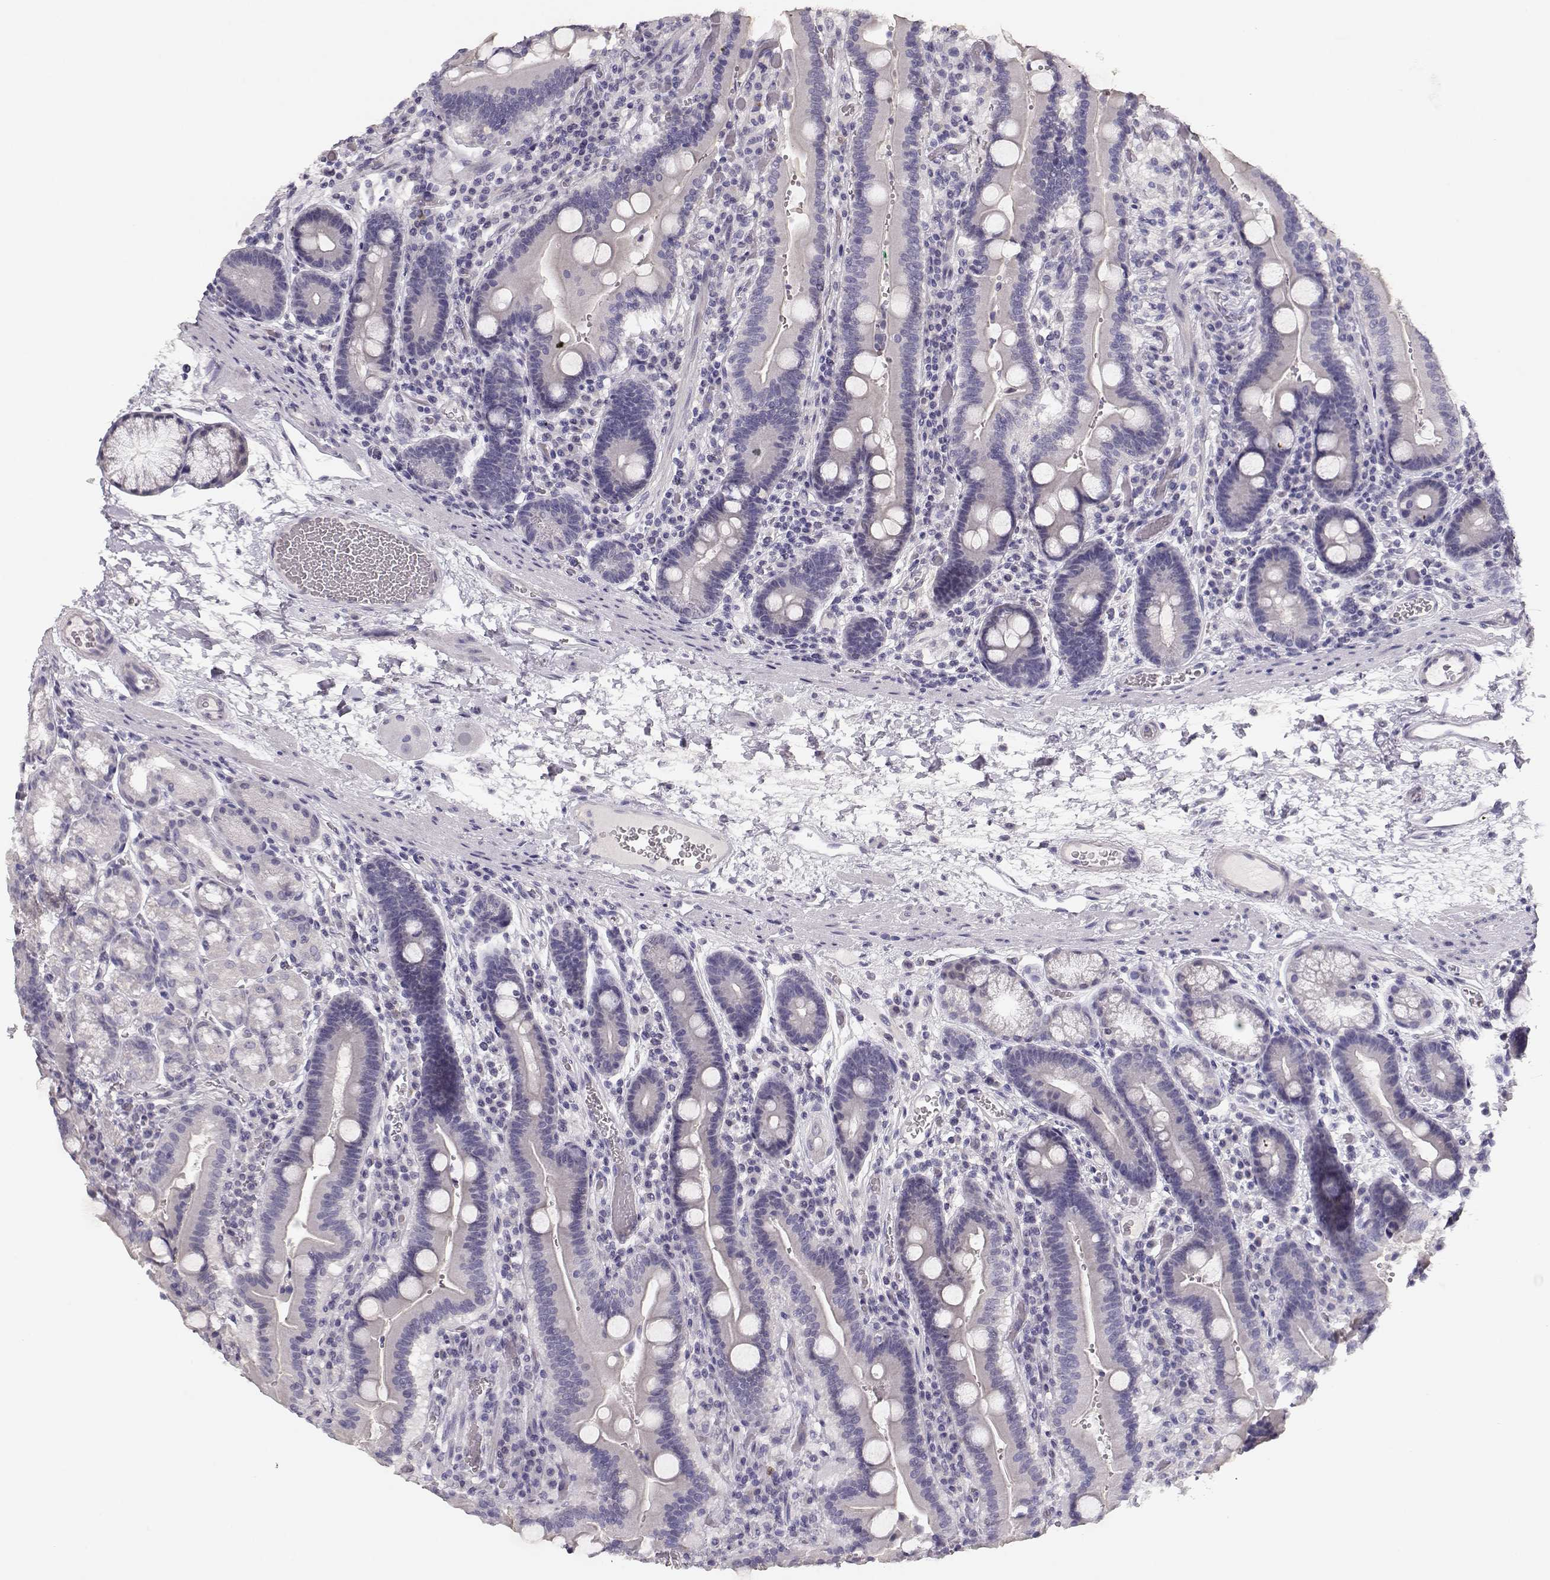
{"staining": {"intensity": "negative", "quantity": "none", "location": "none"}, "tissue": "duodenum", "cell_type": "Glandular cells", "image_type": "normal", "snomed": [{"axis": "morphology", "description": "Normal tissue, NOS"}, {"axis": "topography", "description": "Duodenum"}], "caption": "A high-resolution image shows immunohistochemistry (IHC) staining of benign duodenum, which reveals no significant positivity in glandular cells.", "gene": "MAGEC1", "patient": {"sex": "female", "age": 62}}